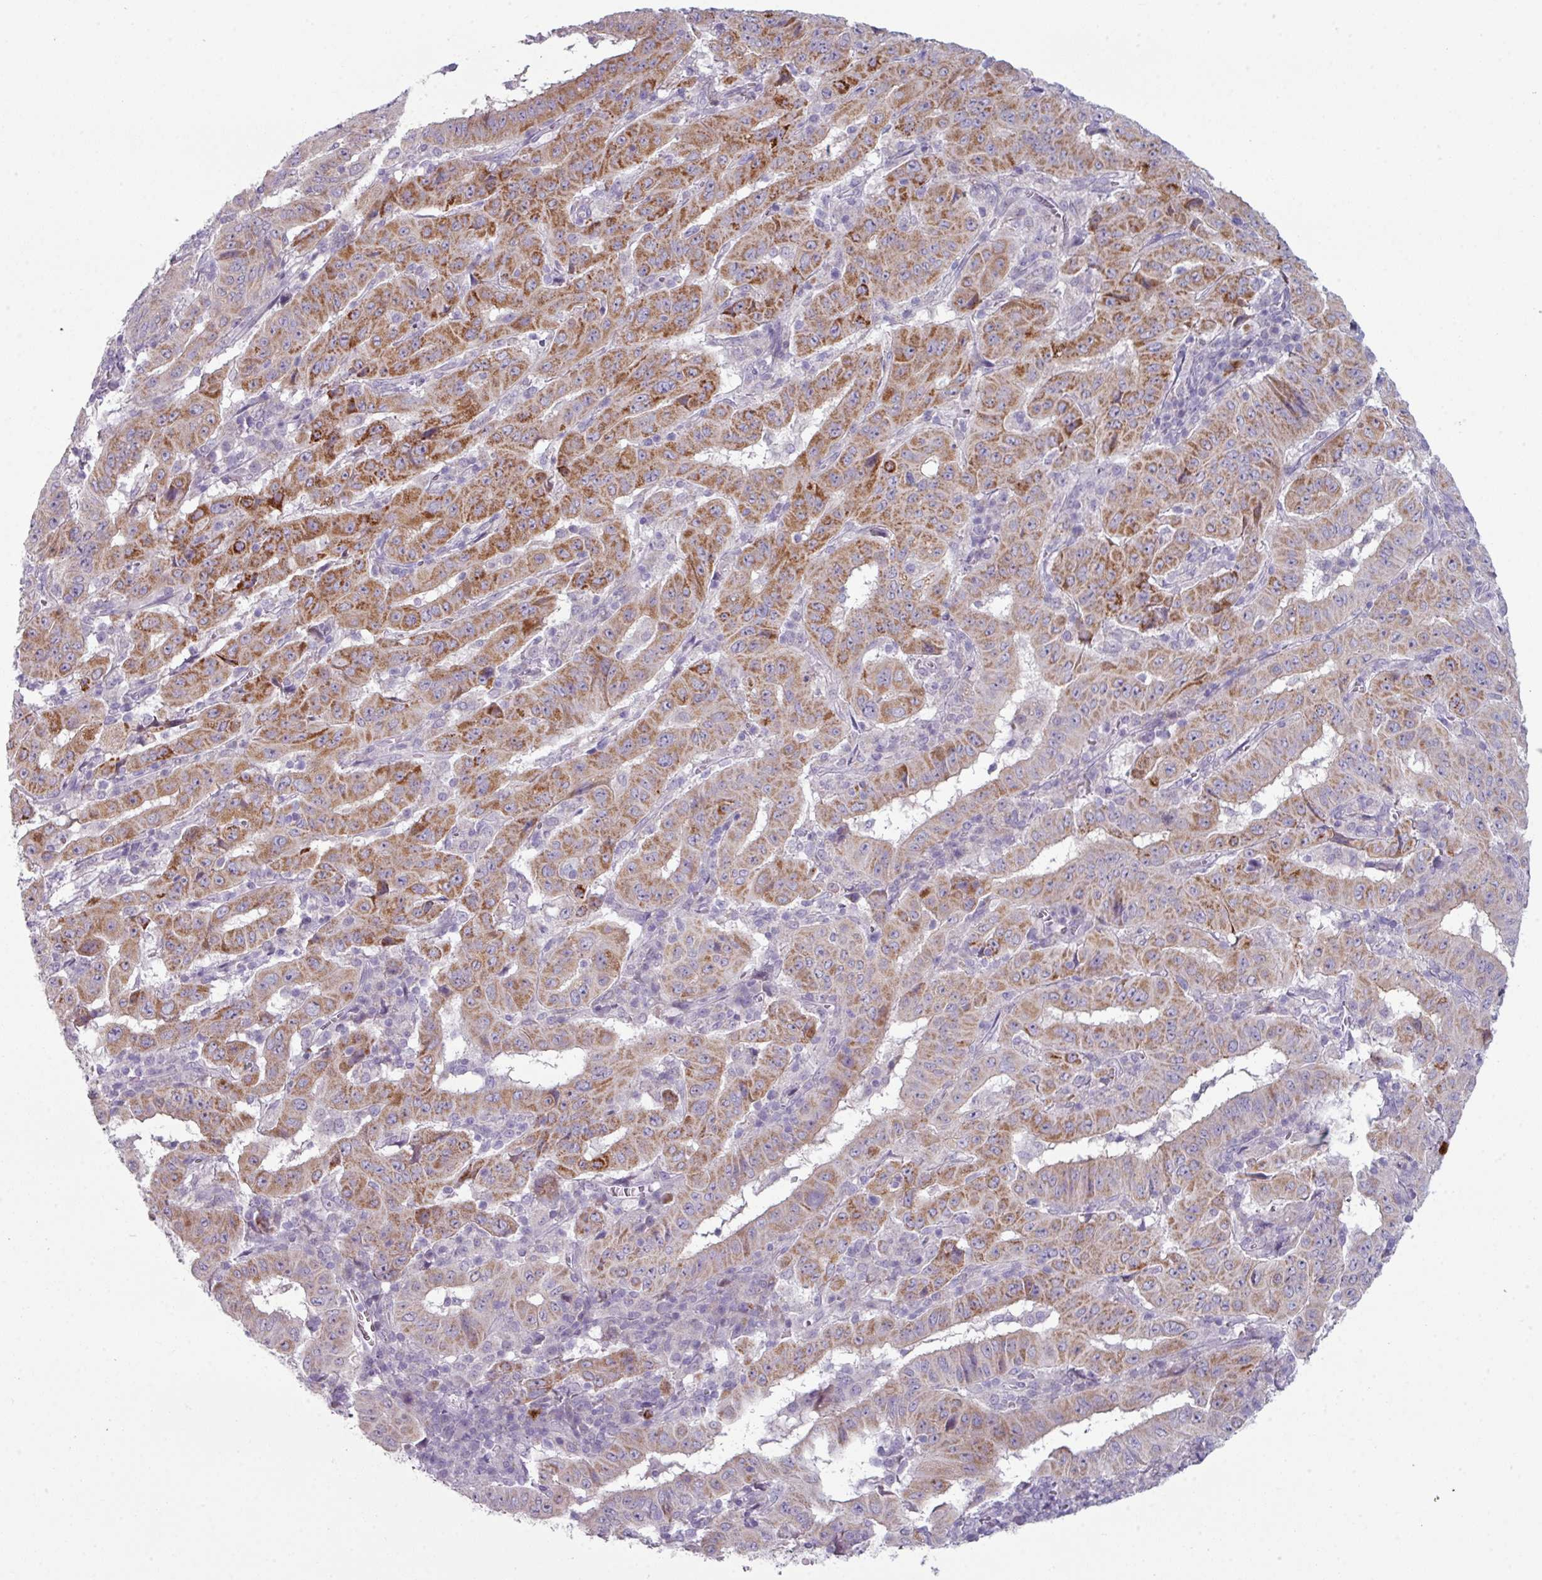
{"staining": {"intensity": "strong", "quantity": ">75%", "location": "cytoplasmic/membranous"}, "tissue": "pancreatic cancer", "cell_type": "Tumor cells", "image_type": "cancer", "snomed": [{"axis": "morphology", "description": "Adenocarcinoma, NOS"}, {"axis": "topography", "description": "Pancreas"}], "caption": "Immunohistochemistry photomicrograph of neoplastic tissue: adenocarcinoma (pancreatic) stained using immunohistochemistry (IHC) shows high levels of strong protein expression localized specifically in the cytoplasmic/membranous of tumor cells, appearing as a cytoplasmic/membranous brown color.", "gene": "ZNF615", "patient": {"sex": "male", "age": 63}}